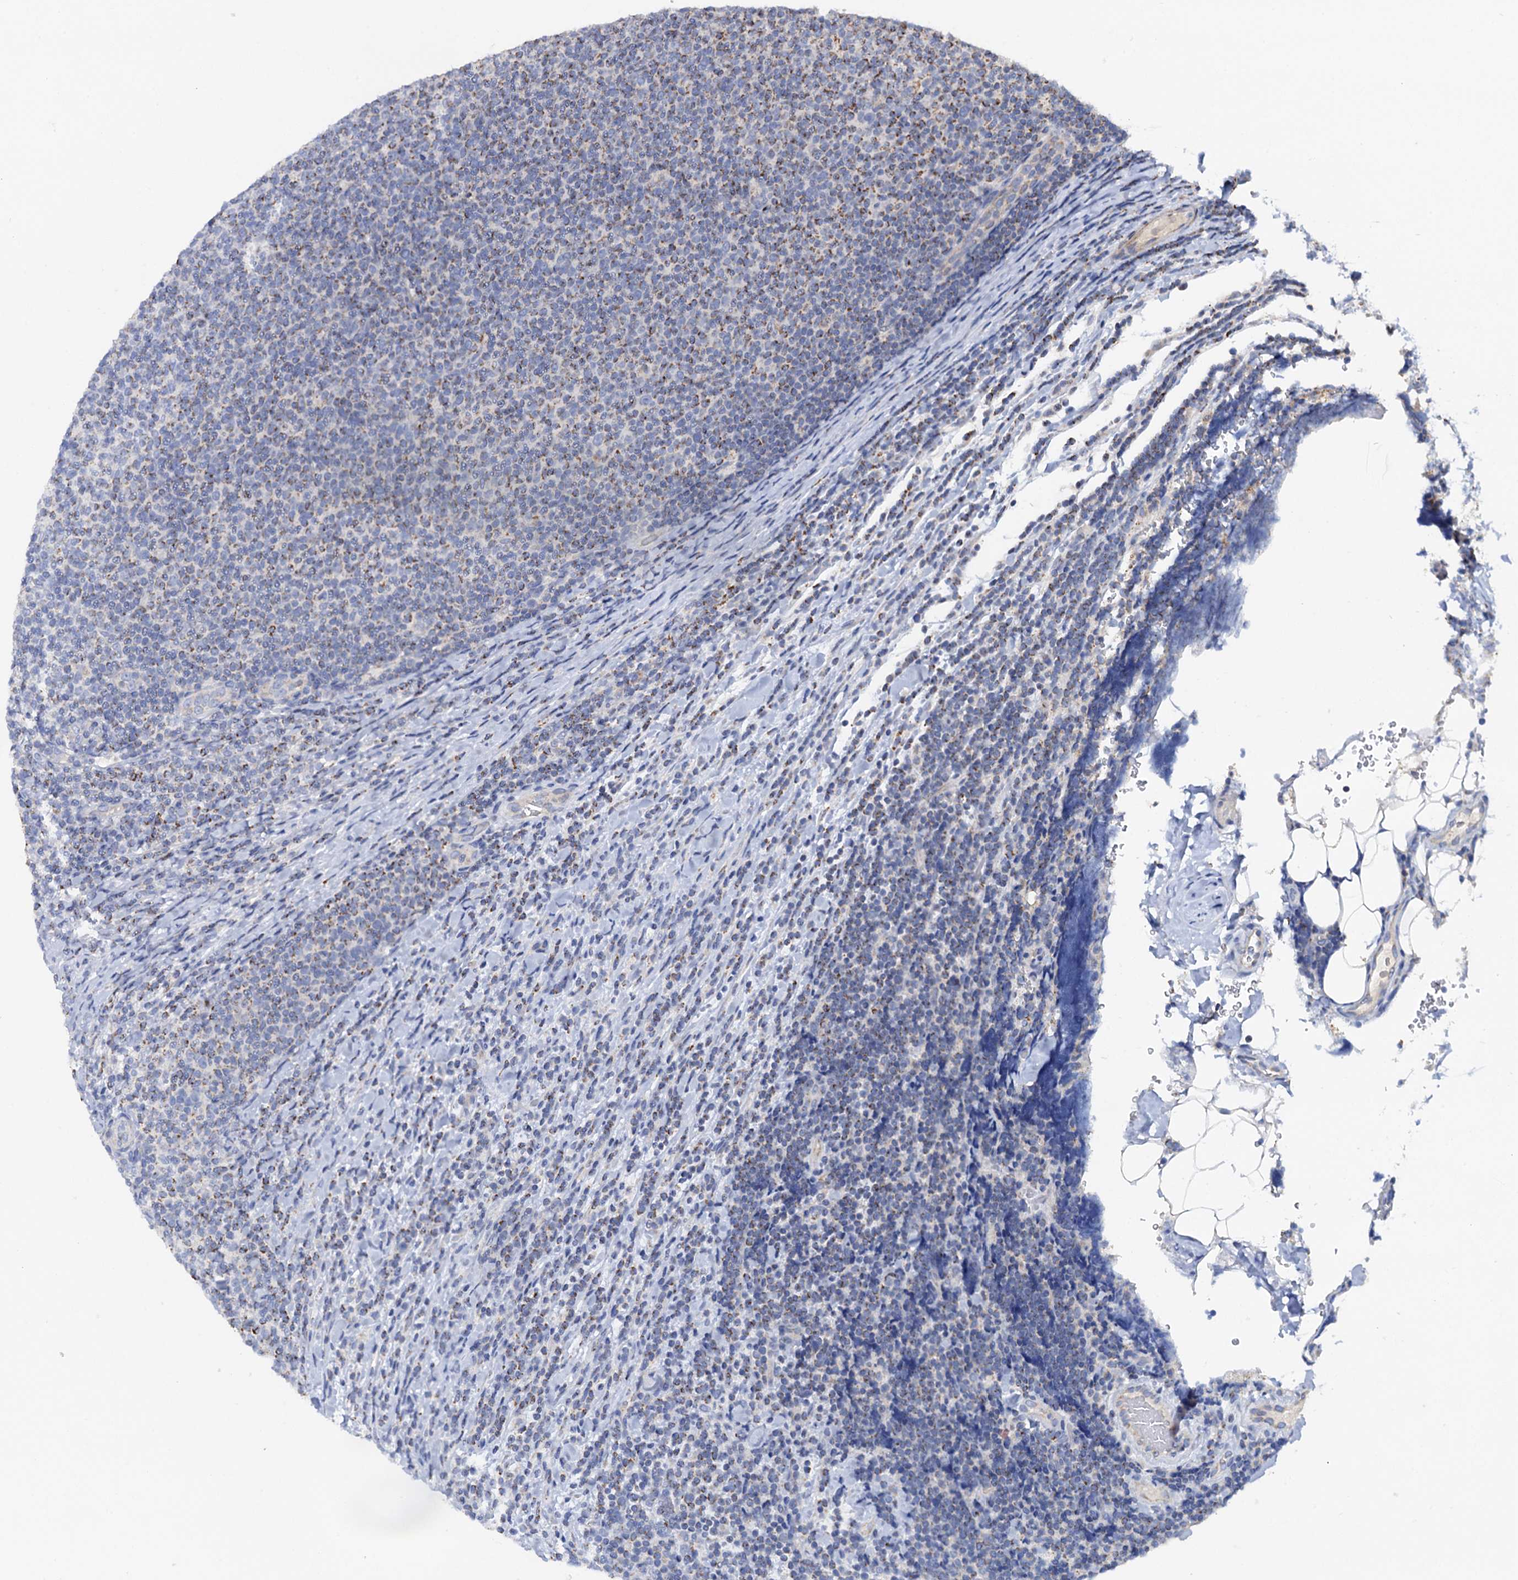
{"staining": {"intensity": "weak", "quantity": "<25%", "location": "cytoplasmic/membranous"}, "tissue": "lymphoma", "cell_type": "Tumor cells", "image_type": "cancer", "snomed": [{"axis": "morphology", "description": "Malignant lymphoma, non-Hodgkin's type, Low grade"}, {"axis": "topography", "description": "Lymph node"}], "caption": "IHC micrograph of low-grade malignant lymphoma, non-Hodgkin's type stained for a protein (brown), which displays no expression in tumor cells.", "gene": "MRPL48", "patient": {"sex": "male", "age": 66}}